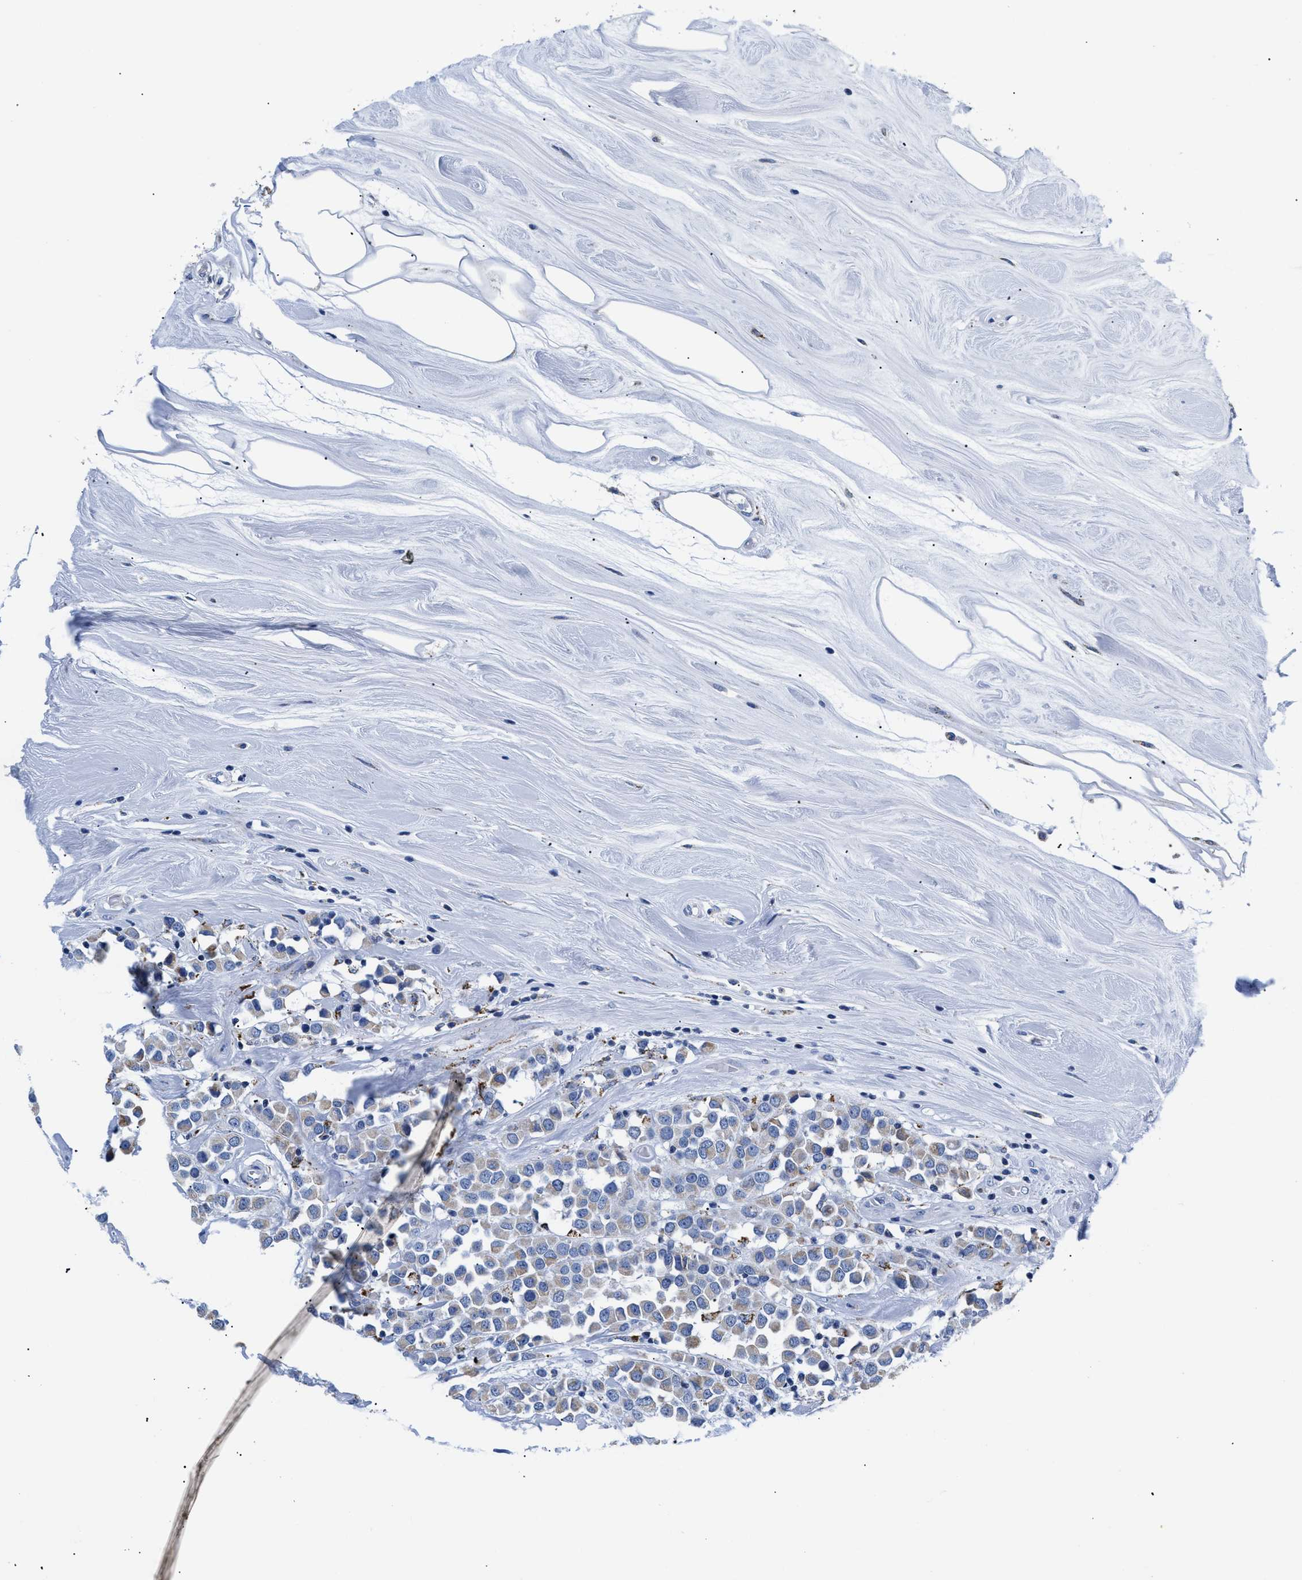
{"staining": {"intensity": "negative", "quantity": "none", "location": "none"}, "tissue": "breast cancer", "cell_type": "Tumor cells", "image_type": "cancer", "snomed": [{"axis": "morphology", "description": "Duct carcinoma"}, {"axis": "topography", "description": "Breast"}], "caption": "High power microscopy micrograph of an immunohistochemistry histopathology image of breast cancer, revealing no significant positivity in tumor cells.", "gene": "GPR149", "patient": {"sex": "female", "age": 61}}